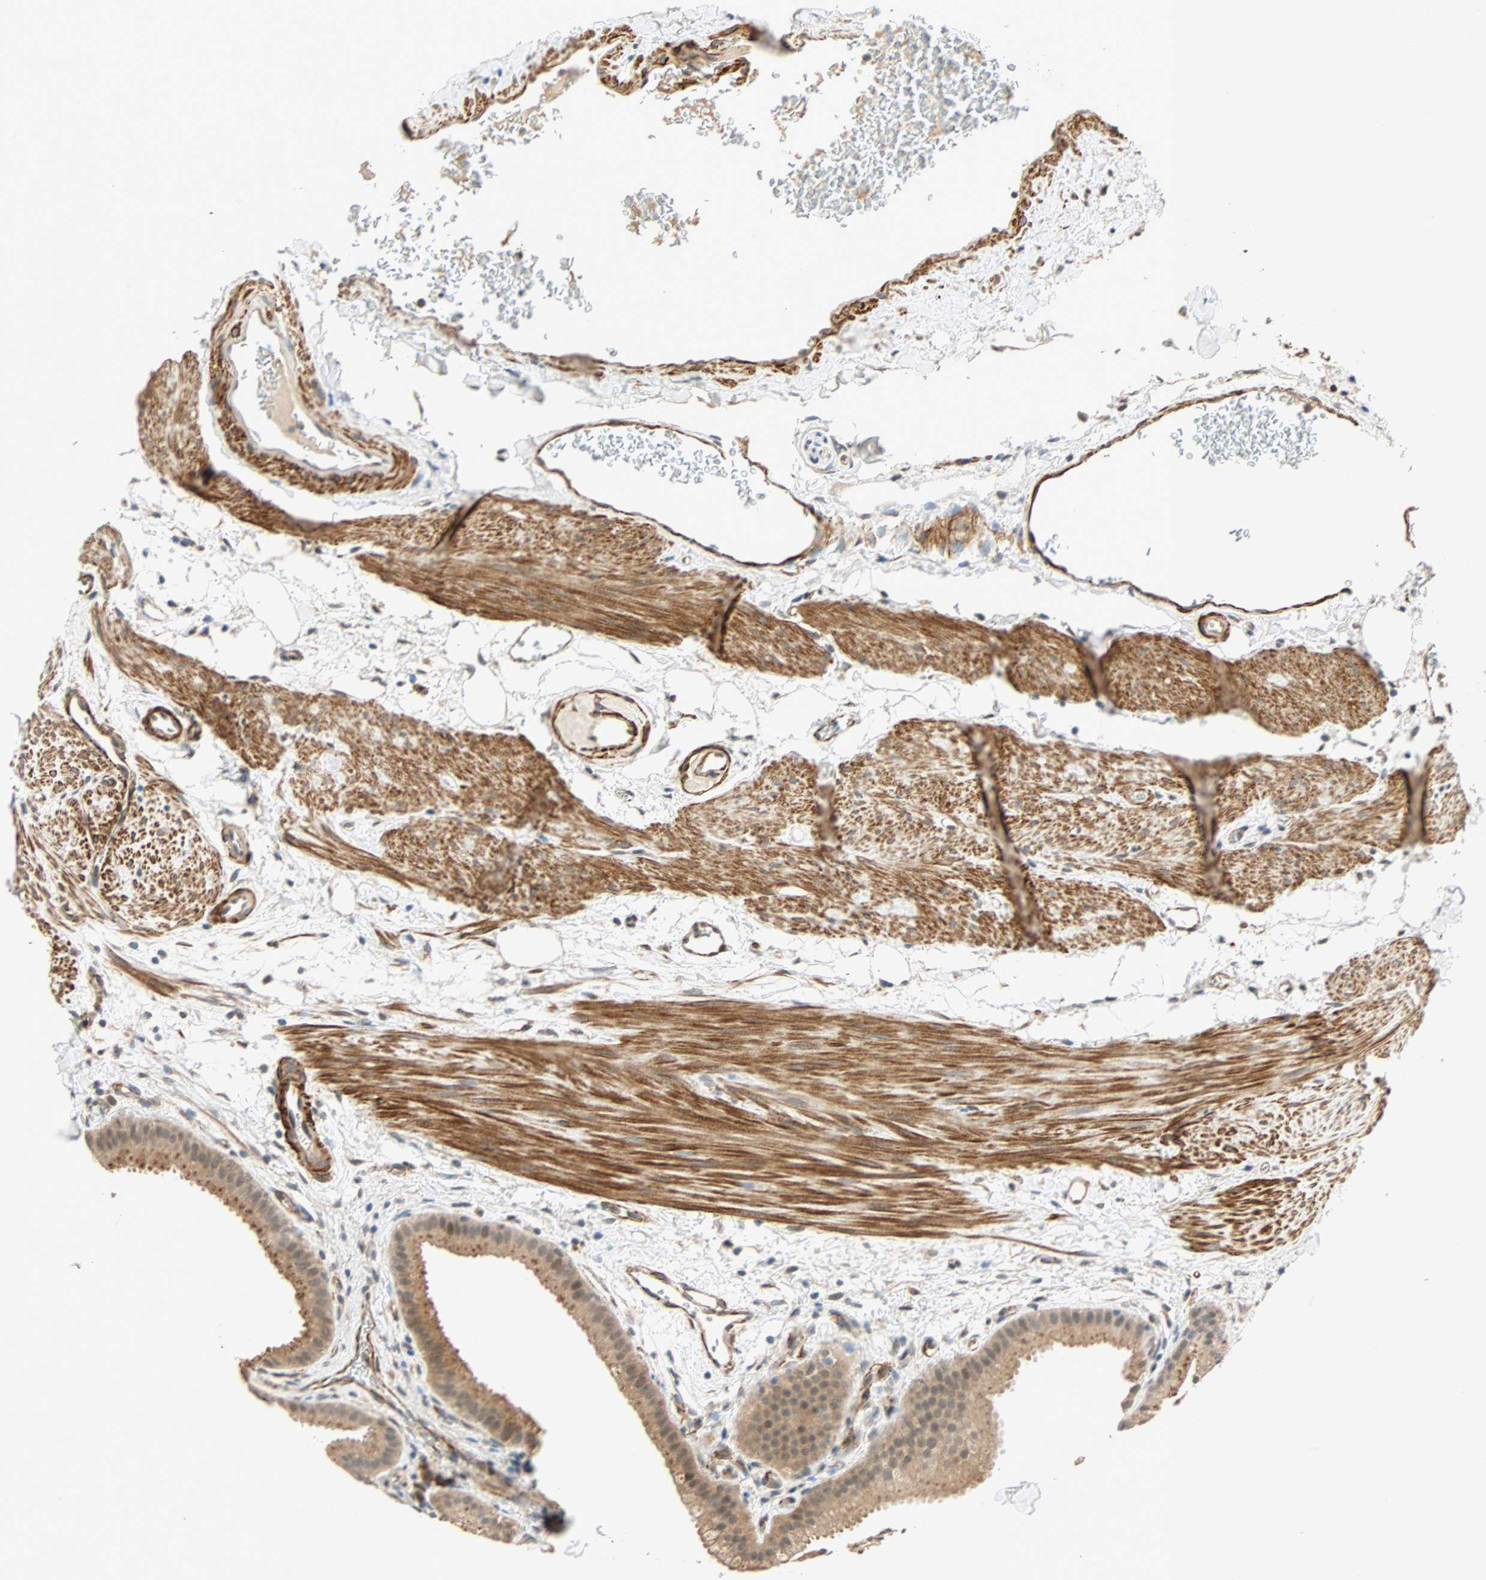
{"staining": {"intensity": "moderate", "quantity": "<25%", "location": "cytoplasmic/membranous"}, "tissue": "gallbladder", "cell_type": "Glandular cells", "image_type": "normal", "snomed": [{"axis": "morphology", "description": "Normal tissue, NOS"}, {"axis": "topography", "description": "Gallbladder"}], "caption": "Normal gallbladder was stained to show a protein in brown. There is low levels of moderate cytoplasmic/membranous positivity in about <25% of glandular cells. (Brightfield microscopy of DAB IHC at high magnification).", "gene": "QSER1", "patient": {"sex": "female", "age": 64}}